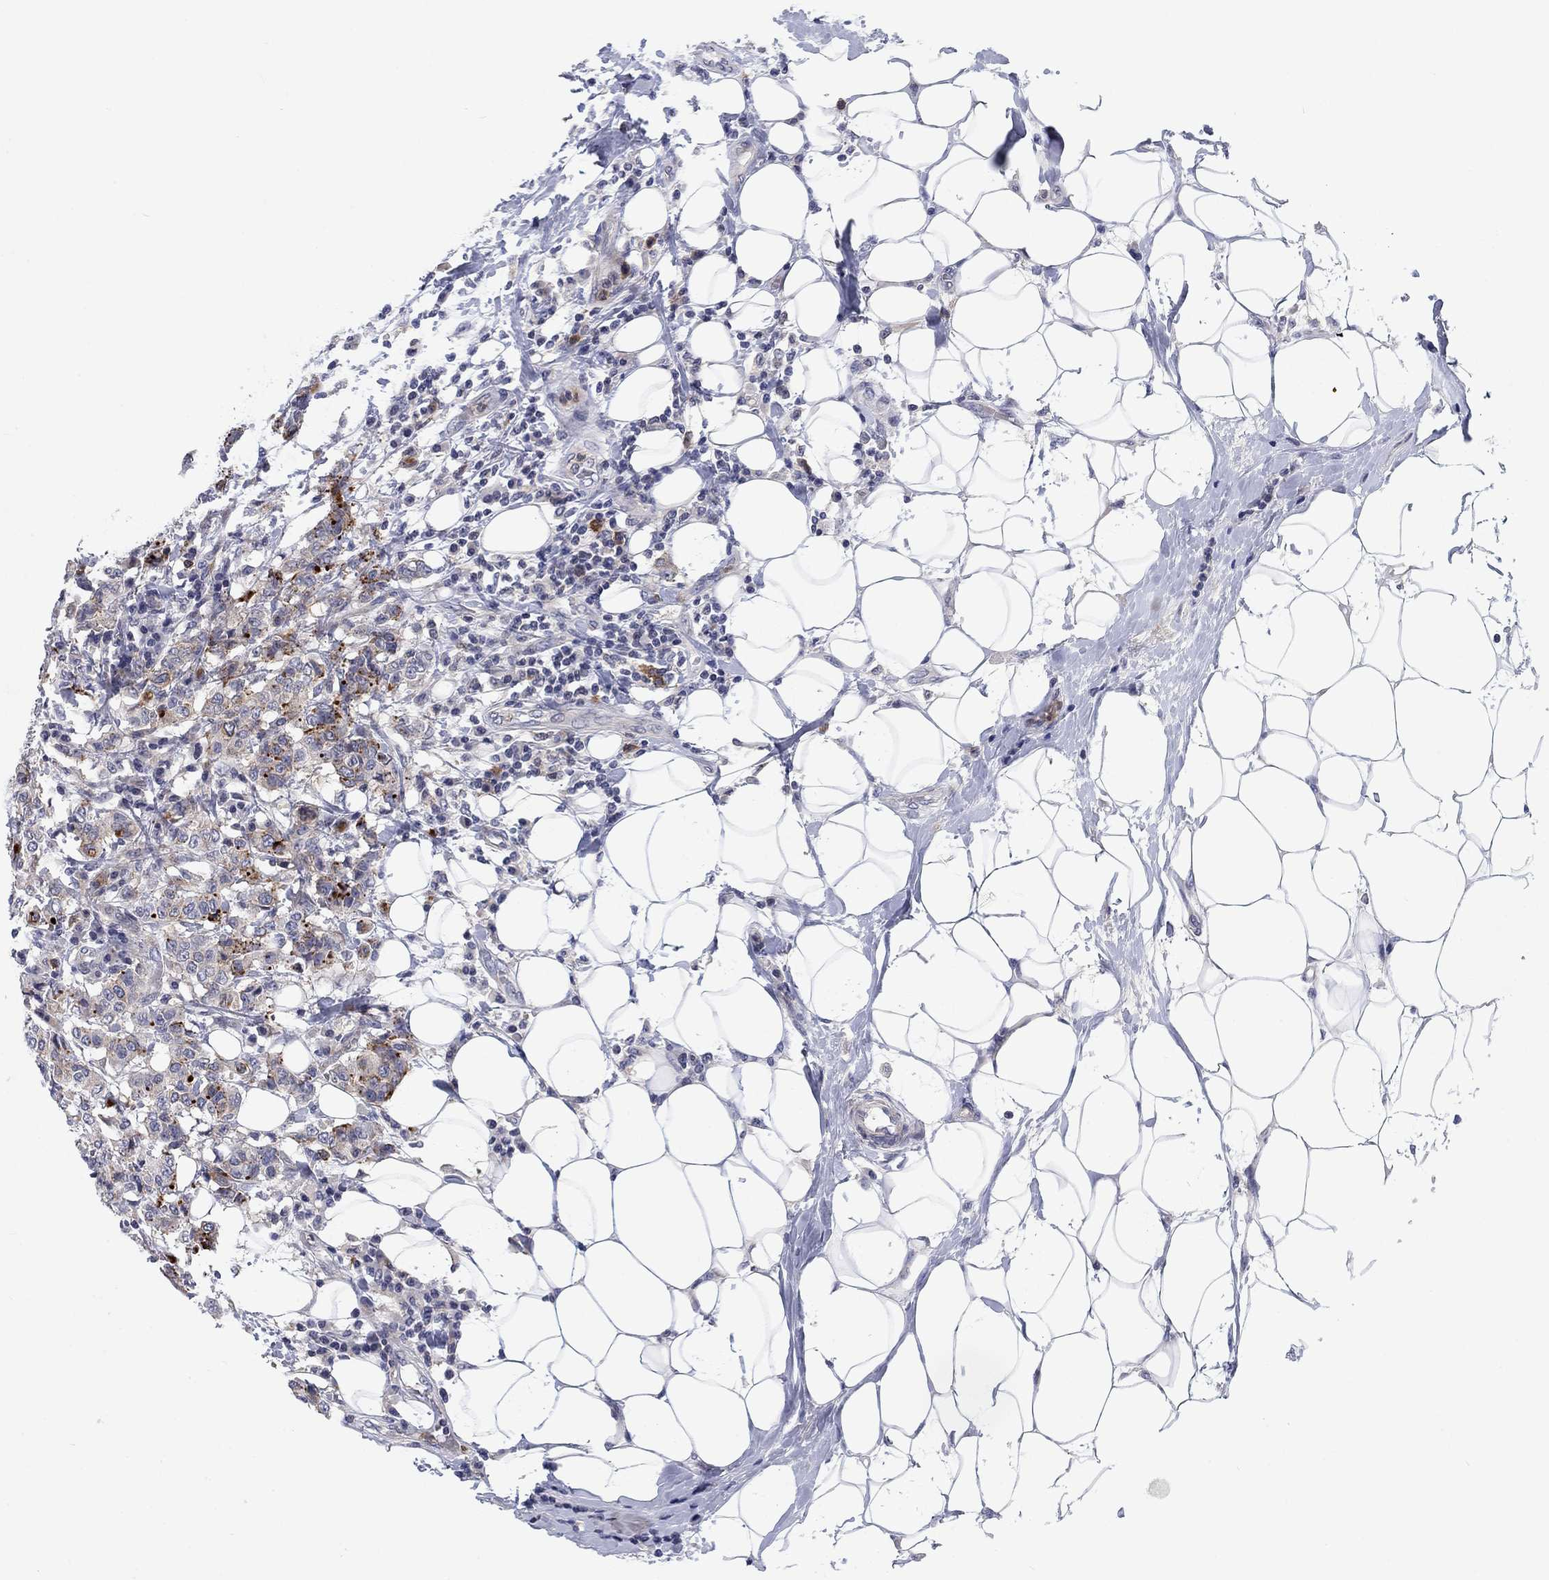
{"staining": {"intensity": "weak", "quantity": "25%-75%", "location": "cytoplasmic/membranous"}, "tissue": "breast cancer", "cell_type": "Tumor cells", "image_type": "cancer", "snomed": [{"axis": "morphology", "description": "Duct carcinoma"}, {"axis": "topography", "description": "Breast"}], "caption": "Tumor cells show low levels of weak cytoplasmic/membranous expression in about 25%-75% of cells in breast intraductal carcinoma.", "gene": "KIF15", "patient": {"sex": "female", "age": 27}}